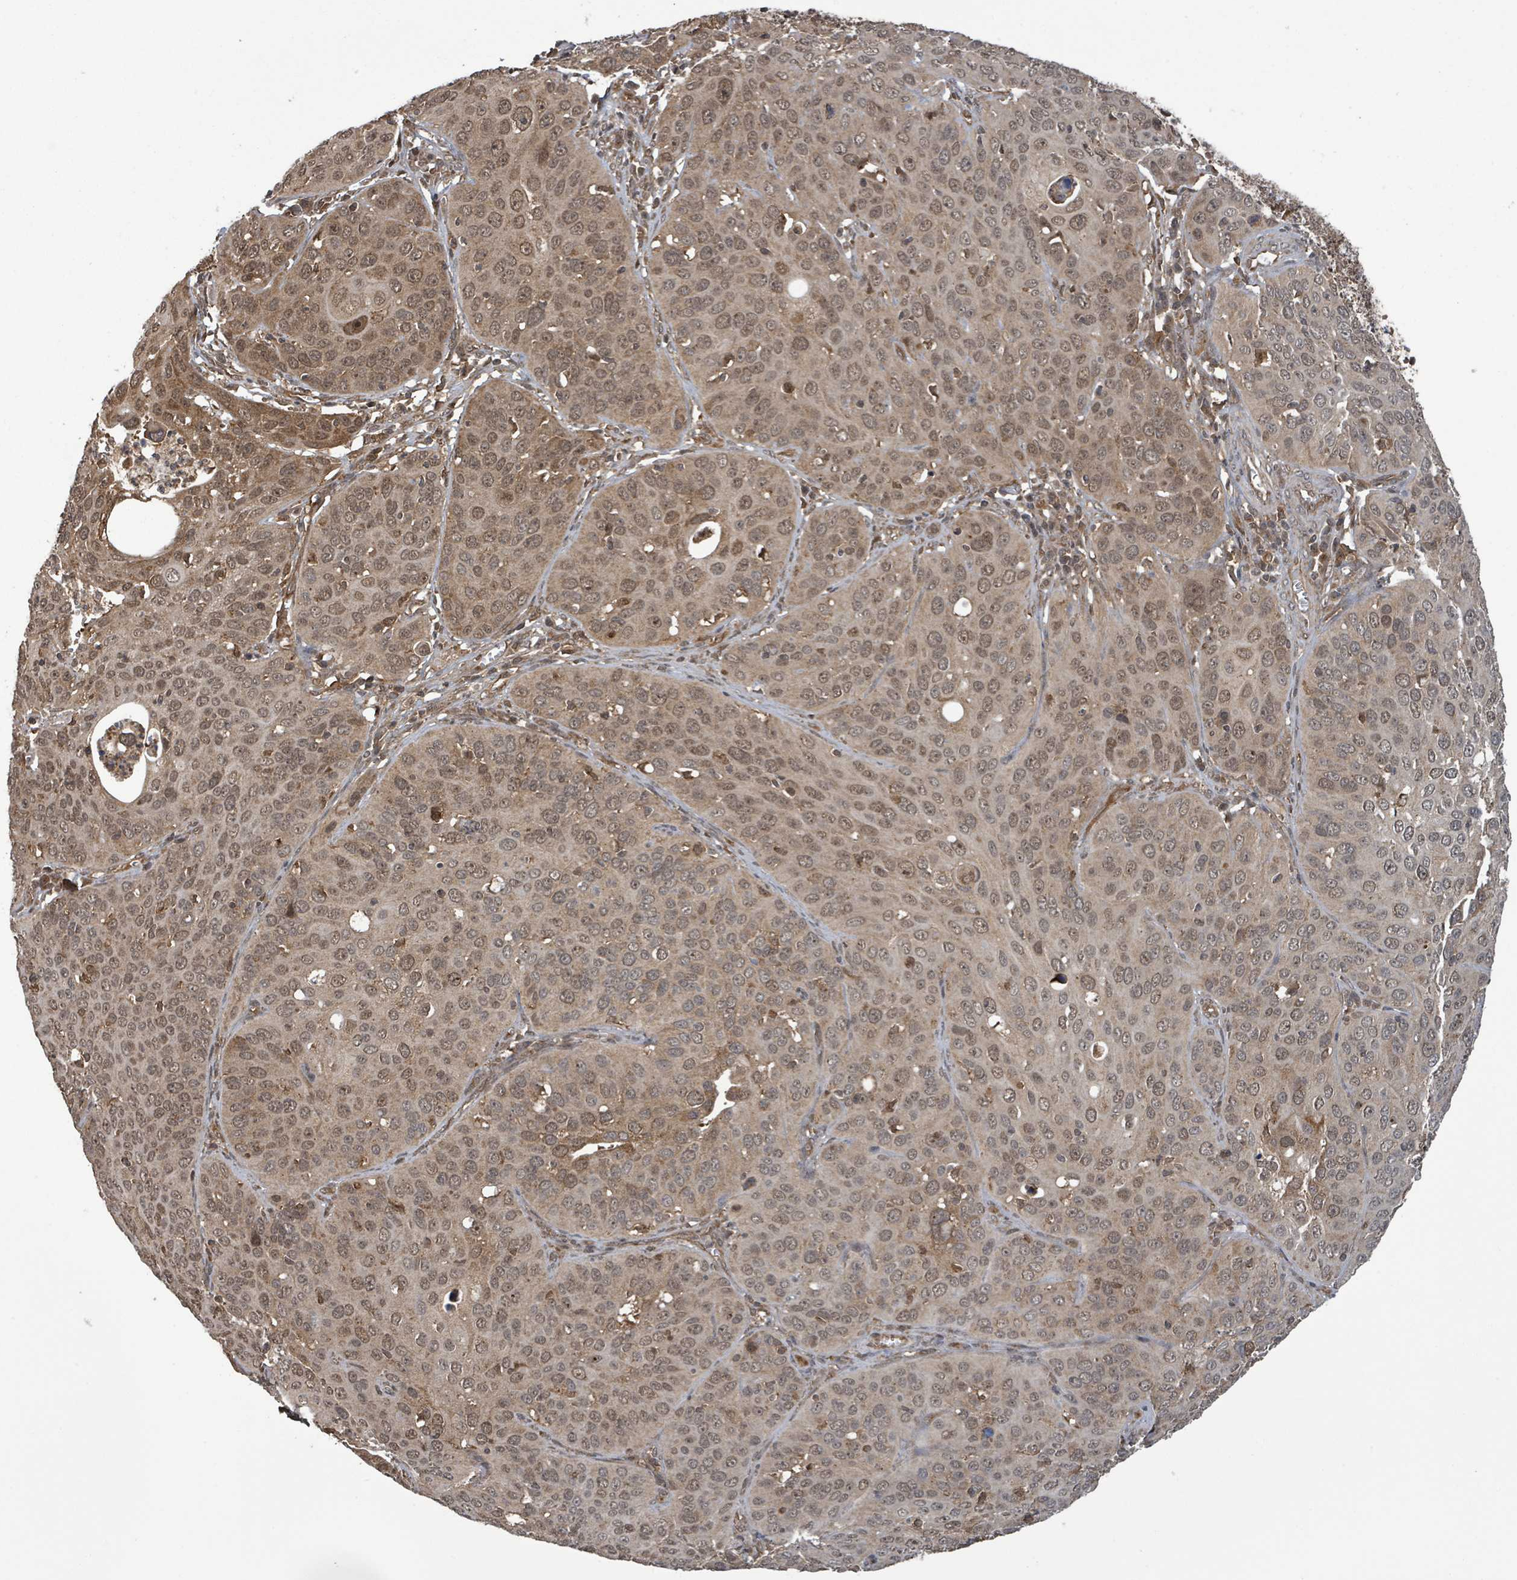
{"staining": {"intensity": "moderate", "quantity": ">75%", "location": "cytoplasmic/membranous,nuclear"}, "tissue": "cervical cancer", "cell_type": "Tumor cells", "image_type": "cancer", "snomed": [{"axis": "morphology", "description": "Squamous cell carcinoma, NOS"}, {"axis": "topography", "description": "Cervix"}], "caption": "Squamous cell carcinoma (cervical) stained with immunohistochemistry reveals moderate cytoplasmic/membranous and nuclear expression in about >75% of tumor cells. Nuclei are stained in blue.", "gene": "KLC1", "patient": {"sex": "female", "age": 36}}